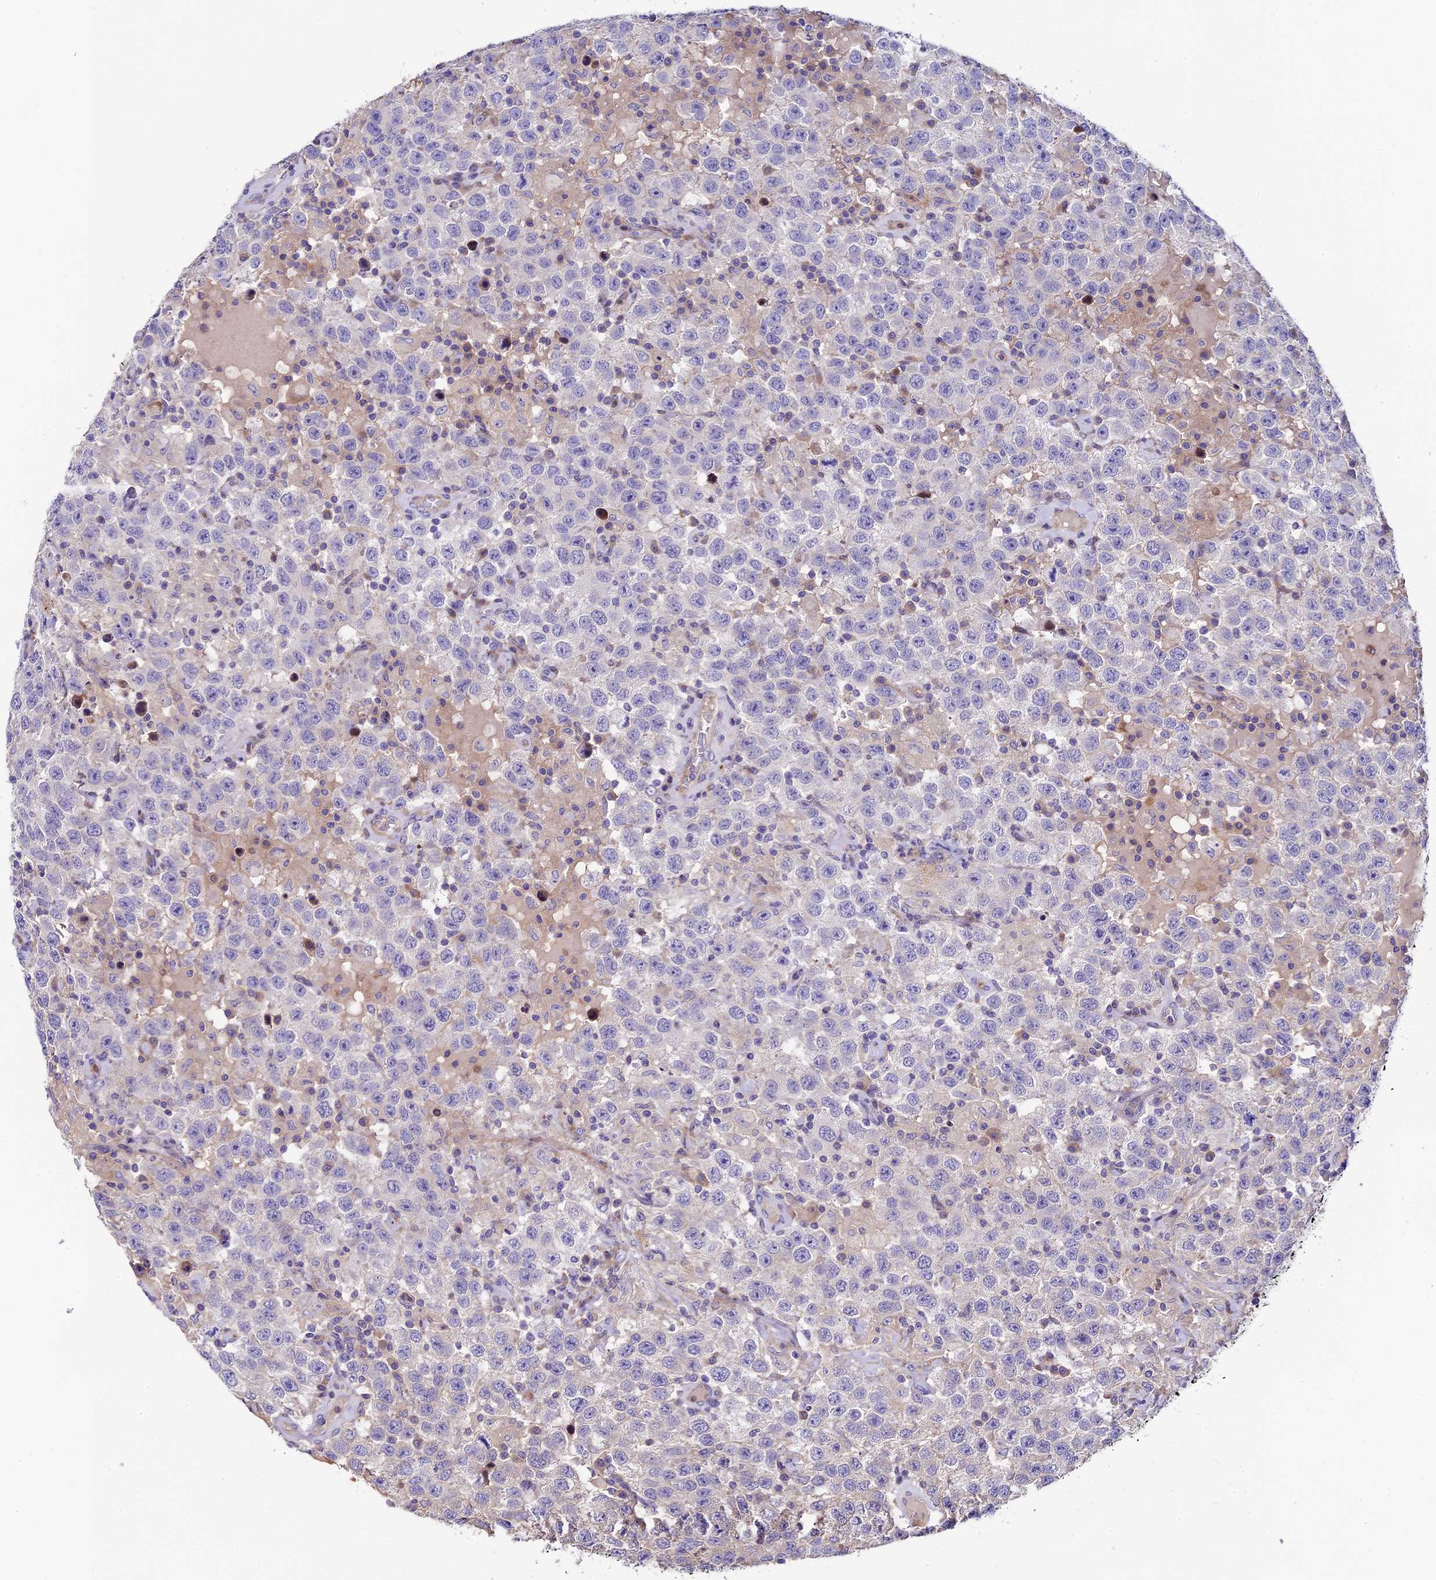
{"staining": {"intensity": "negative", "quantity": "none", "location": "none"}, "tissue": "testis cancer", "cell_type": "Tumor cells", "image_type": "cancer", "snomed": [{"axis": "morphology", "description": "Seminoma, NOS"}, {"axis": "topography", "description": "Testis"}], "caption": "Testis seminoma was stained to show a protein in brown. There is no significant positivity in tumor cells. (IHC, brightfield microscopy, high magnification).", "gene": "PIGU", "patient": {"sex": "male", "age": 41}}